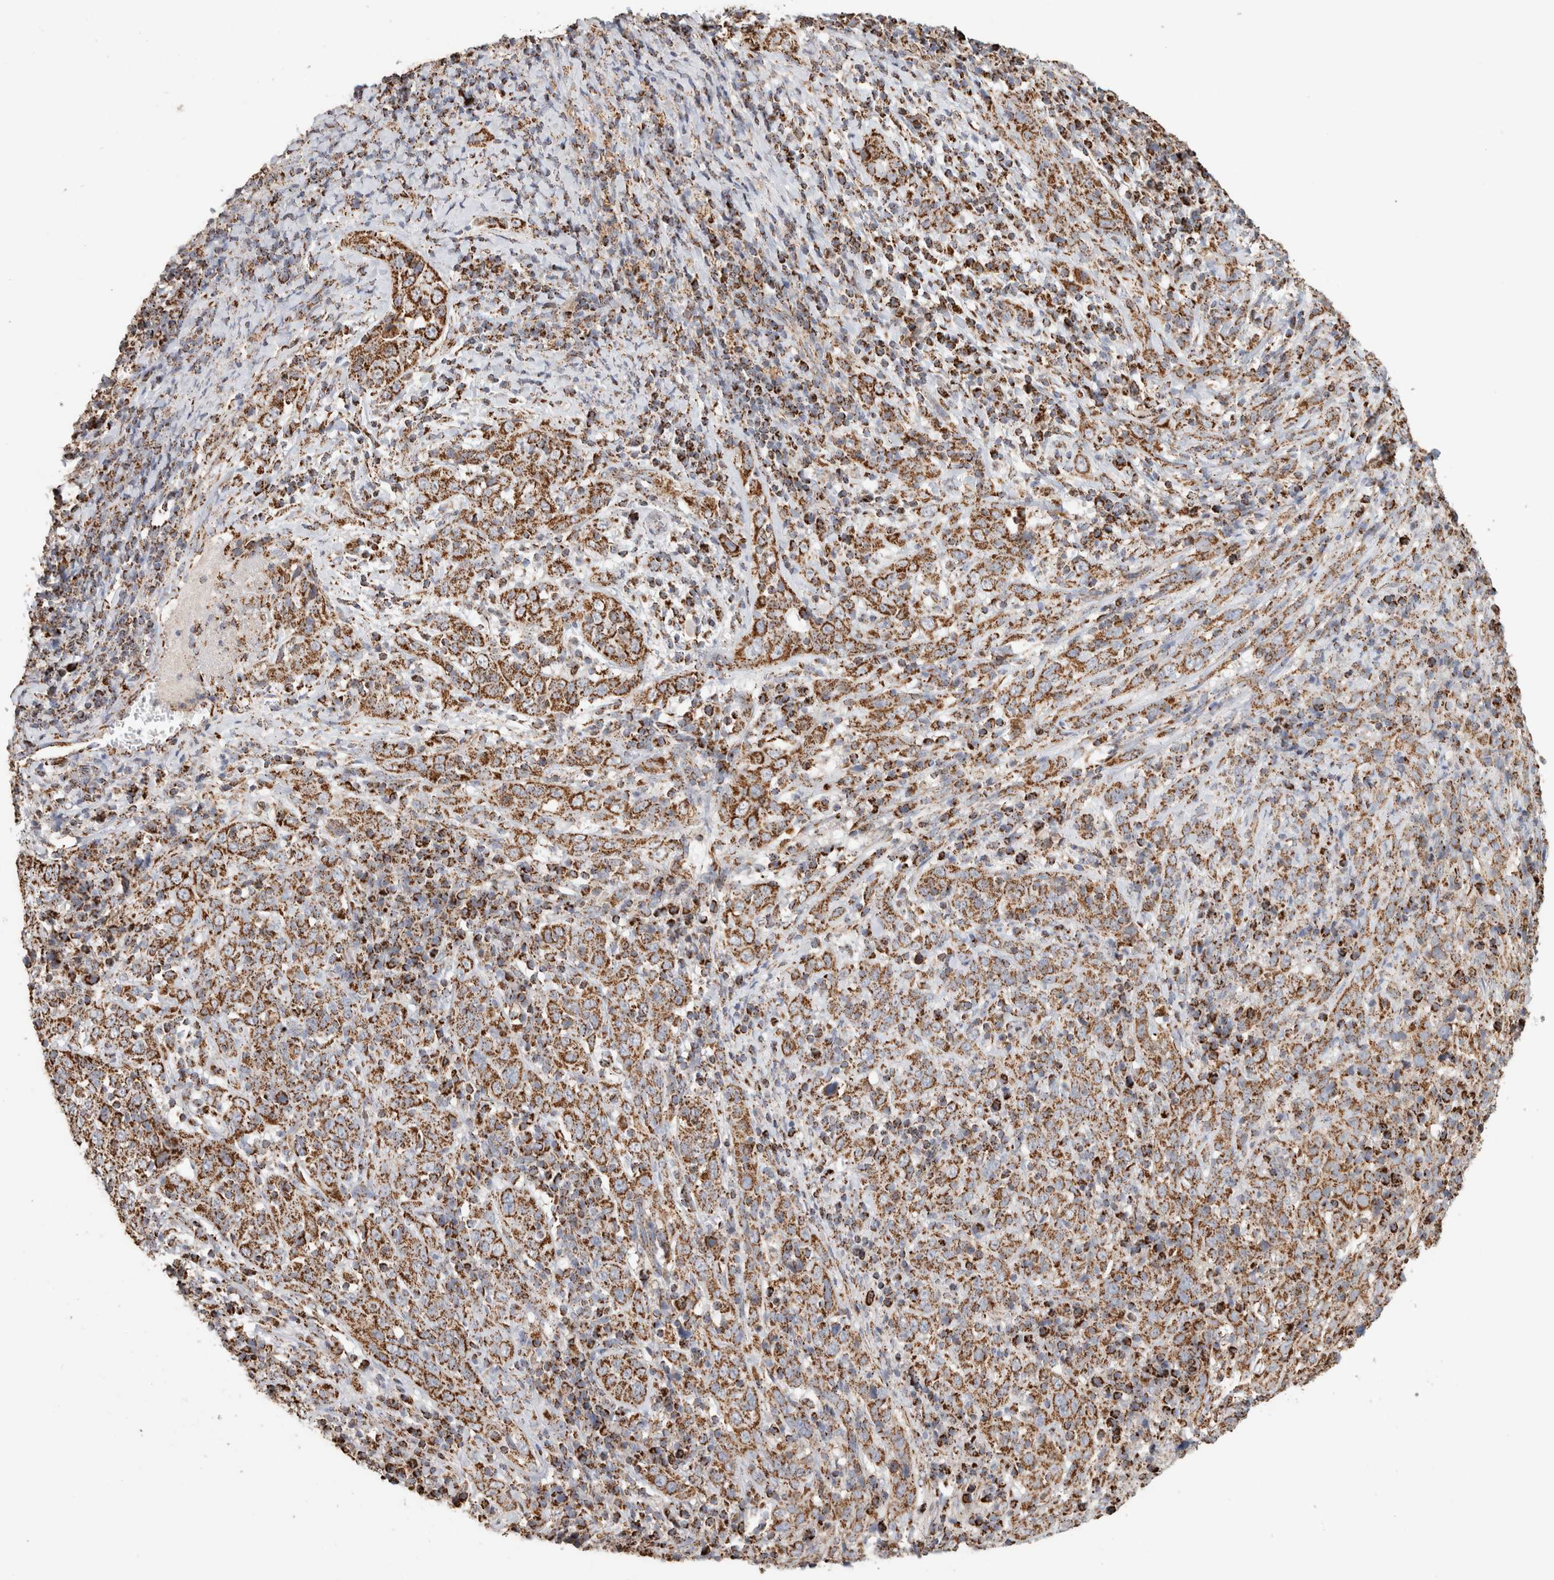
{"staining": {"intensity": "moderate", "quantity": ">75%", "location": "cytoplasmic/membranous"}, "tissue": "cervical cancer", "cell_type": "Tumor cells", "image_type": "cancer", "snomed": [{"axis": "morphology", "description": "Squamous cell carcinoma, NOS"}, {"axis": "topography", "description": "Cervix"}], "caption": "Protein expression analysis of cervical squamous cell carcinoma reveals moderate cytoplasmic/membranous expression in about >75% of tumor cells.", "gene": "C1QBP", "patient": {"sex": "female", "age": 46}}